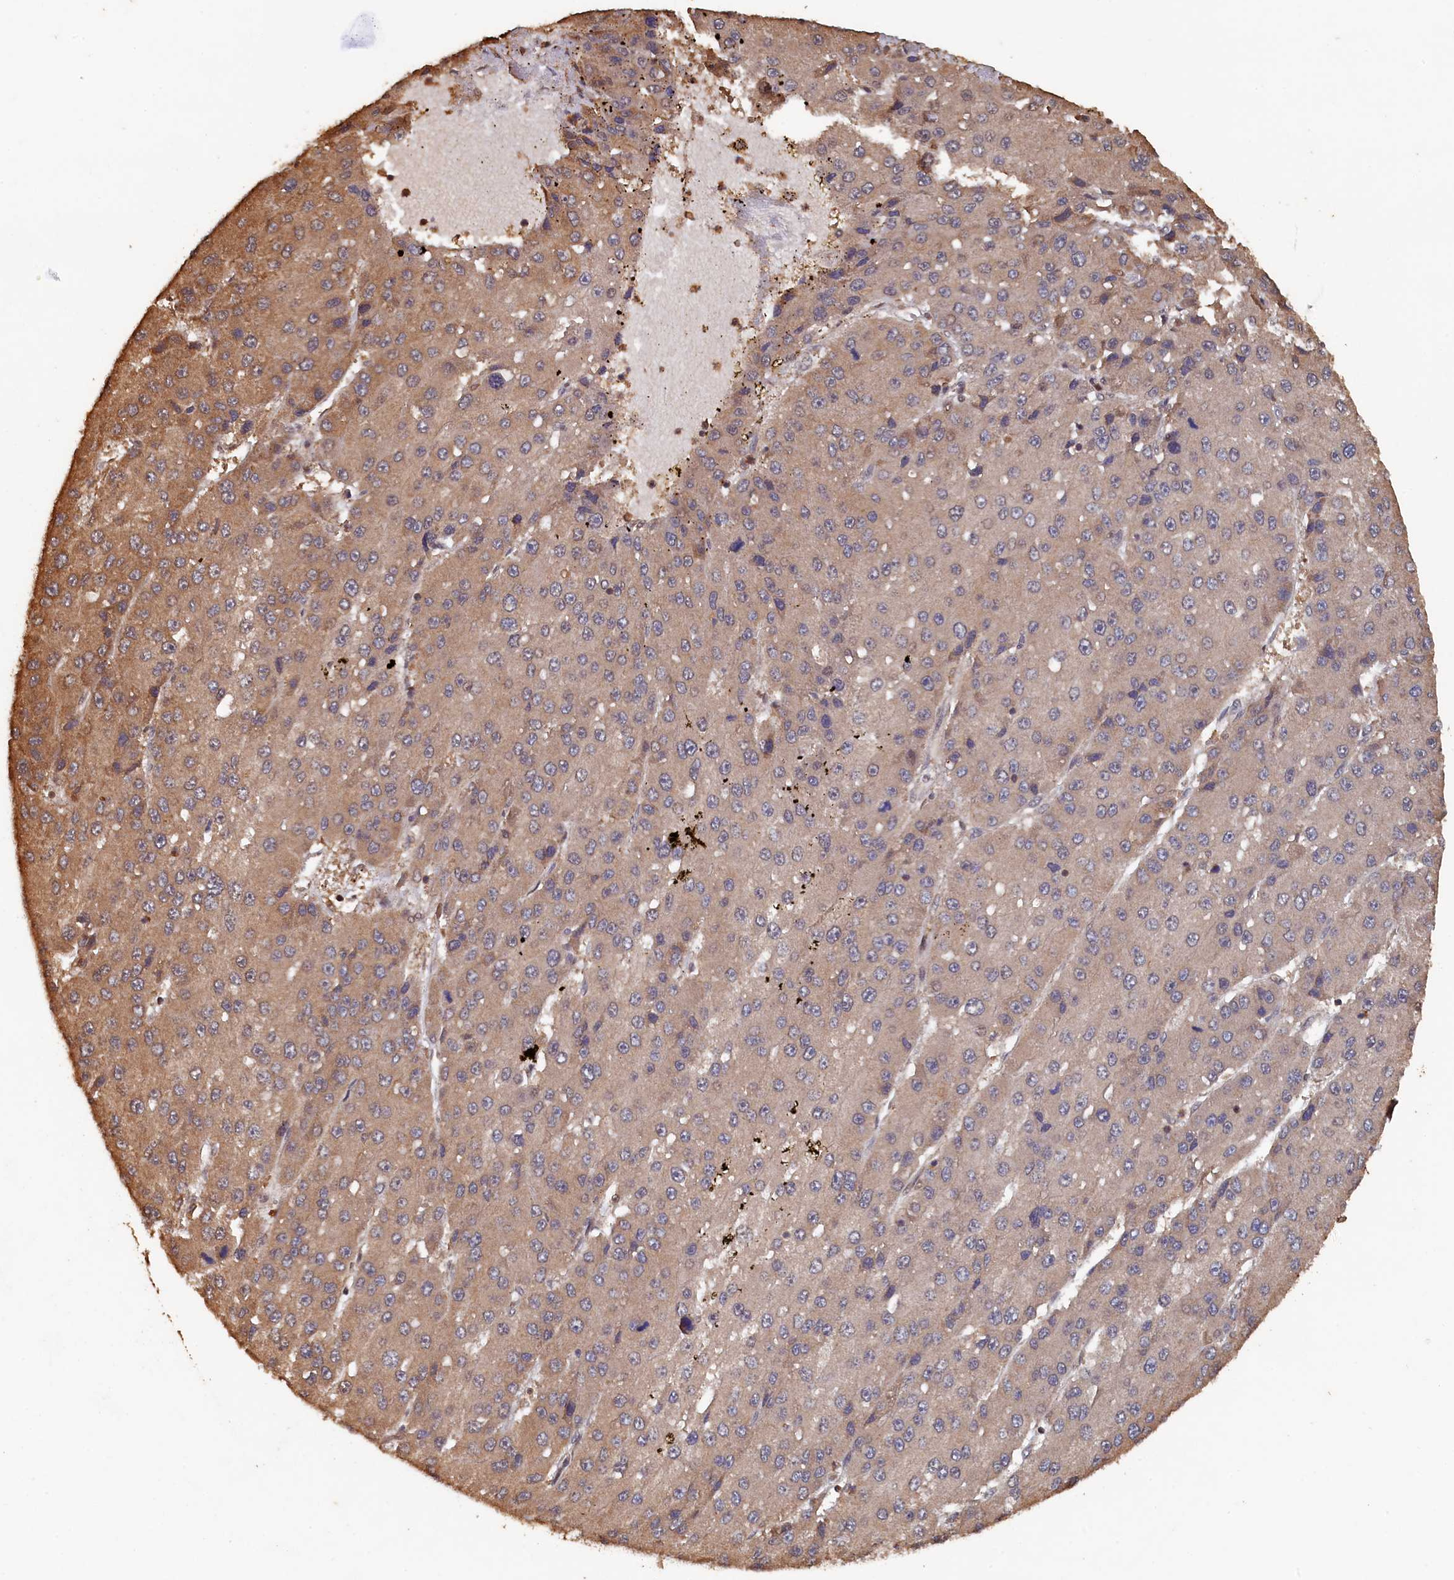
{"staining": {"intensity": "weak", "quantity": "25%-75%", "location": "cytoplasmic/membranous"}, "tissue": "liver cancer", "cell_type": "Tumor cells", "image_type": "cancer", "snomed": [{"axis": "morphology", "description": "Carcinoma, Hepatocellular, NOS"}, {"axis": "topography", "description": "Liver"}], "caption": "Protein analysis of hepatocellular carcinoma (liver) tissue exhibits weak cytoplasmic/membranous staining in about 25%-75% of tumor cells.", "gene": "PIGN", "patient": {"sex": "female", "age": 73}}